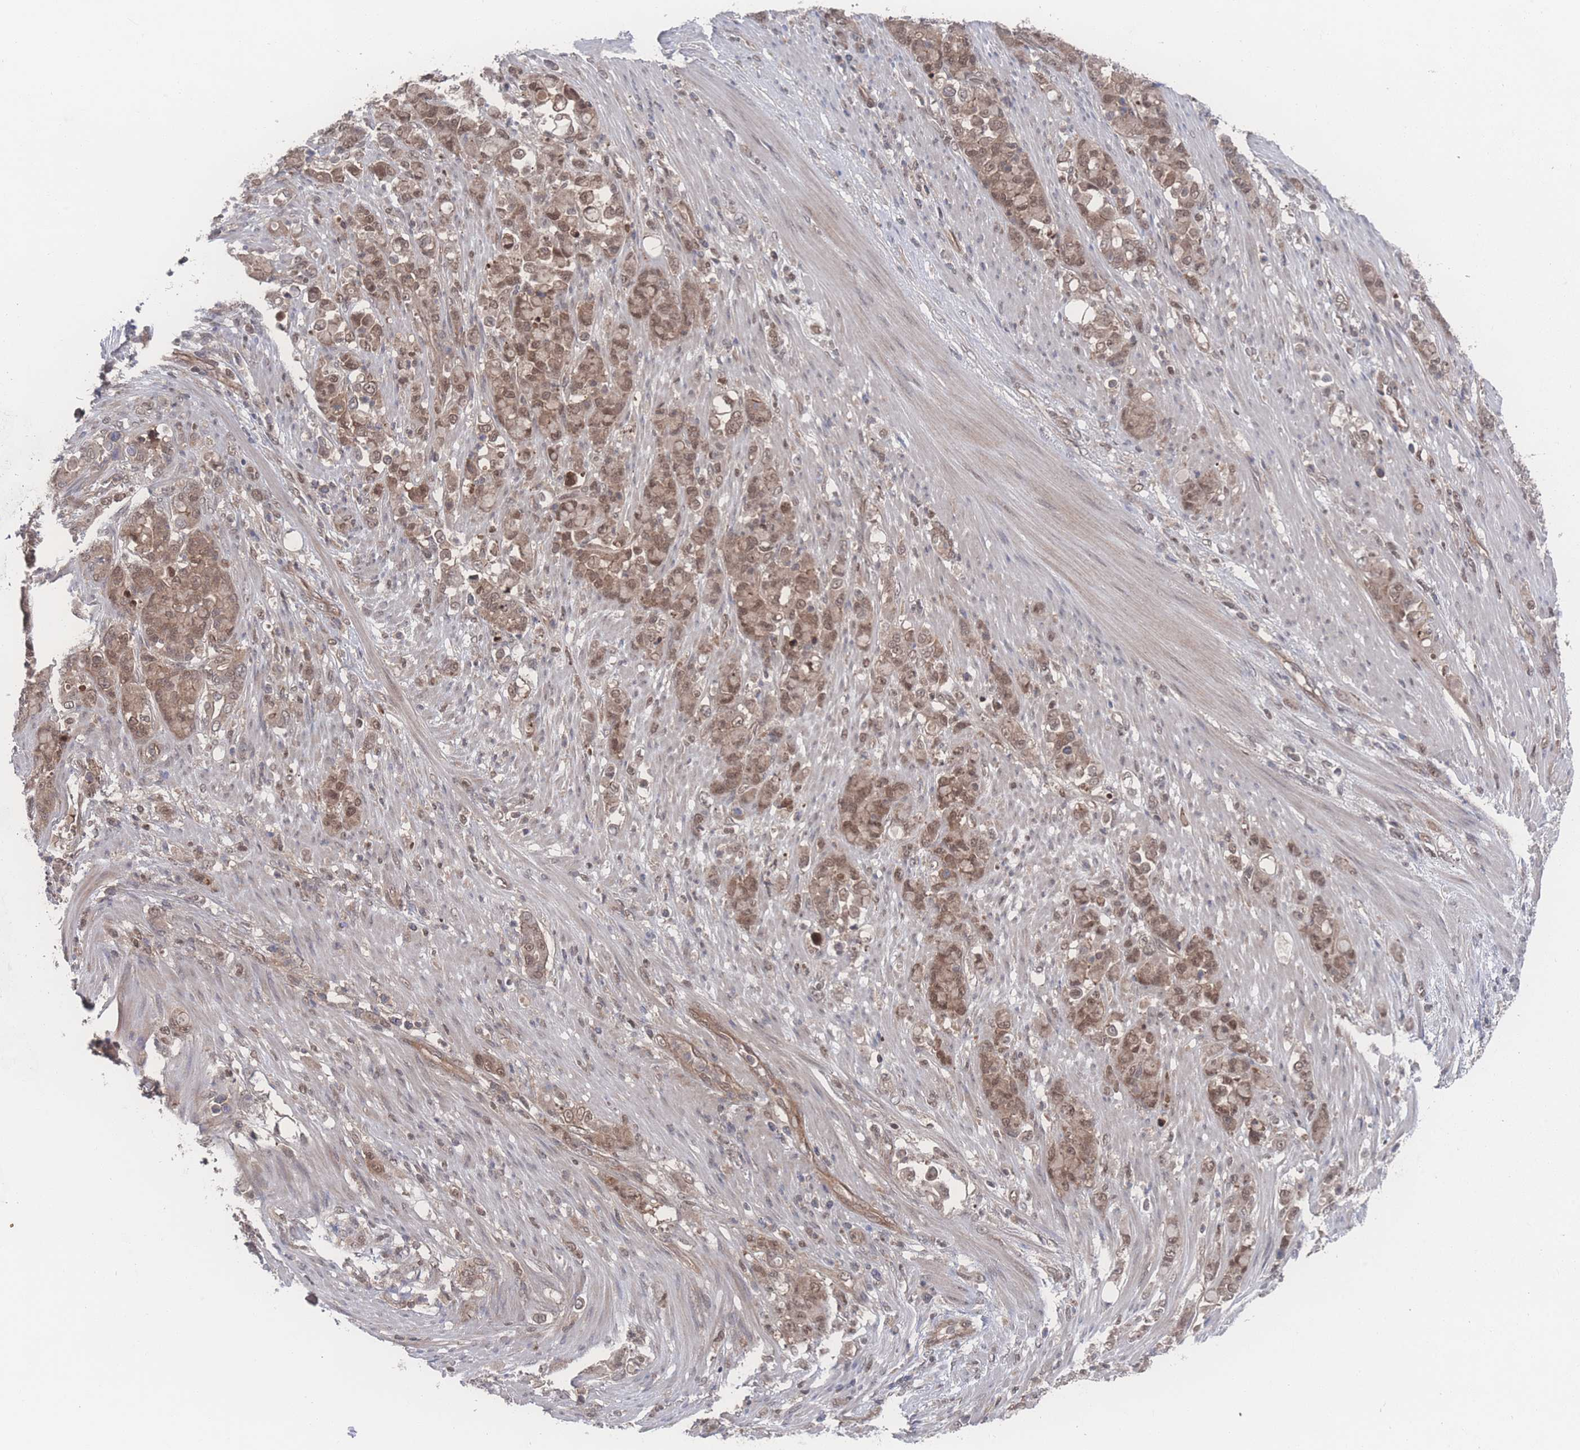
{"staining": {"intensity": "moderate", "quantity": ">75%", "location": "cytoplasmic/membranous,nuclear"}, "tissue": "stomach cancer", "cell_type": "Tumor cells", "image_type": "cancer", "snomed": [{"axis": "morphology", "description": "Normal tissue, NOS"}, {"axis": "morphology", "description": "Adenocarcinoma, NOS"}, {"axis": "topography", "description": "Stomach"}], "caption": "Immunohistochemistry (IHC) image of neoplastic tissue: adenocarcinoma (stomach) stained using IHC shows medium levels of moderate protein expression localized specifically in the cytoplasmic/membranous and nuclear of tumor cells, appearing as a cytoplasmic/membranous and nuclear brown color.", "gene": "PSMA1", "patient": {"sex": "female", "age": 79}}